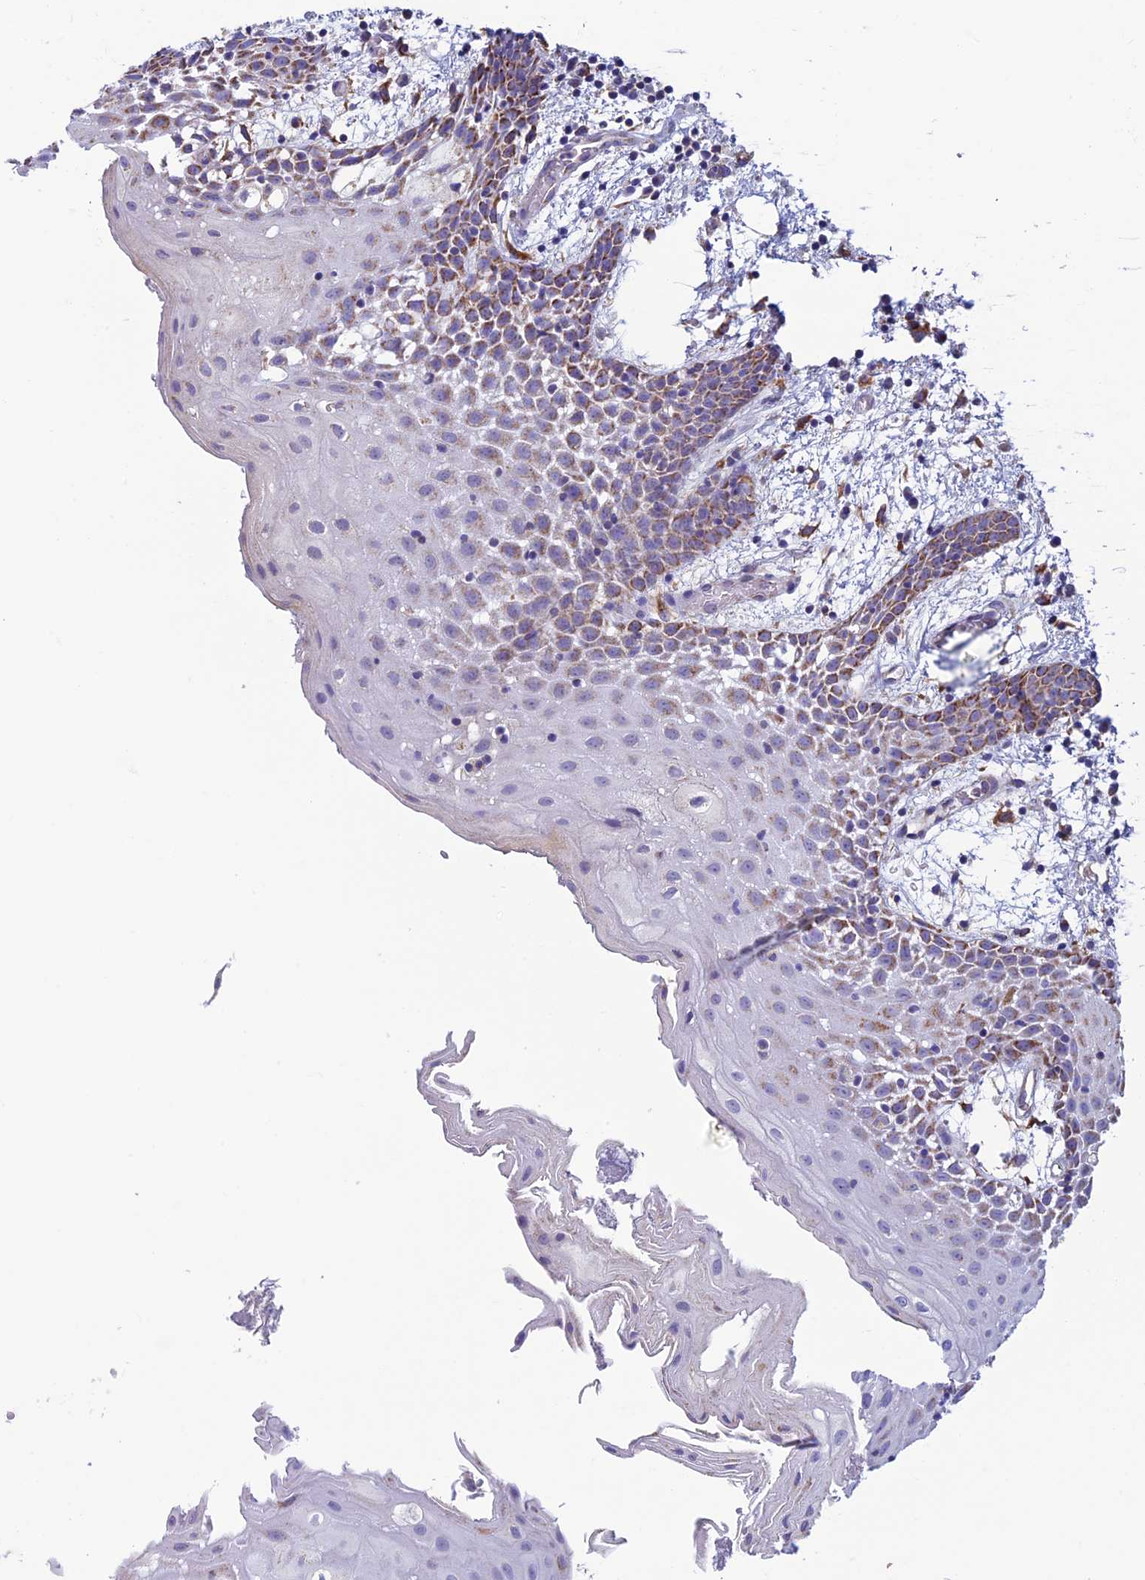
{"staining": {"intensity": "moderate", "quantity": "25%-75%", "location": "cytoplasmic/membranous"}, "tissue": "oral mucosa", "cell_type": "Squamous epithelial cells", "image_type": "normal", "snomed": [{"axis": "morphology", "description": "Normal tissue, NOS"}, {"axis": "topography", "description": "Skeletal muscle"}, {"axis": "topography", "description": "Oral tissue"}, {"axis": "topography", "description": "Salivary gland"}, {"axis": "topography", "description": "Peripheral nerve tissue"}], "caption": "Immunohistochemistry (IHC) staining of normal oral mucosa, which demonstrates medium levels of moderate cytoplasmic/membranous positivity in approximately 25%-75% of squamous epithelial cells indicating moderate cytoplasmic/membranous protein expression. The staining was performed using DAB (brown) for protein detection and nuclei were counterstained in hematoxylin (blue).", "gene": "MFSD12", "patient": {"sex": "male", "age": 54}}